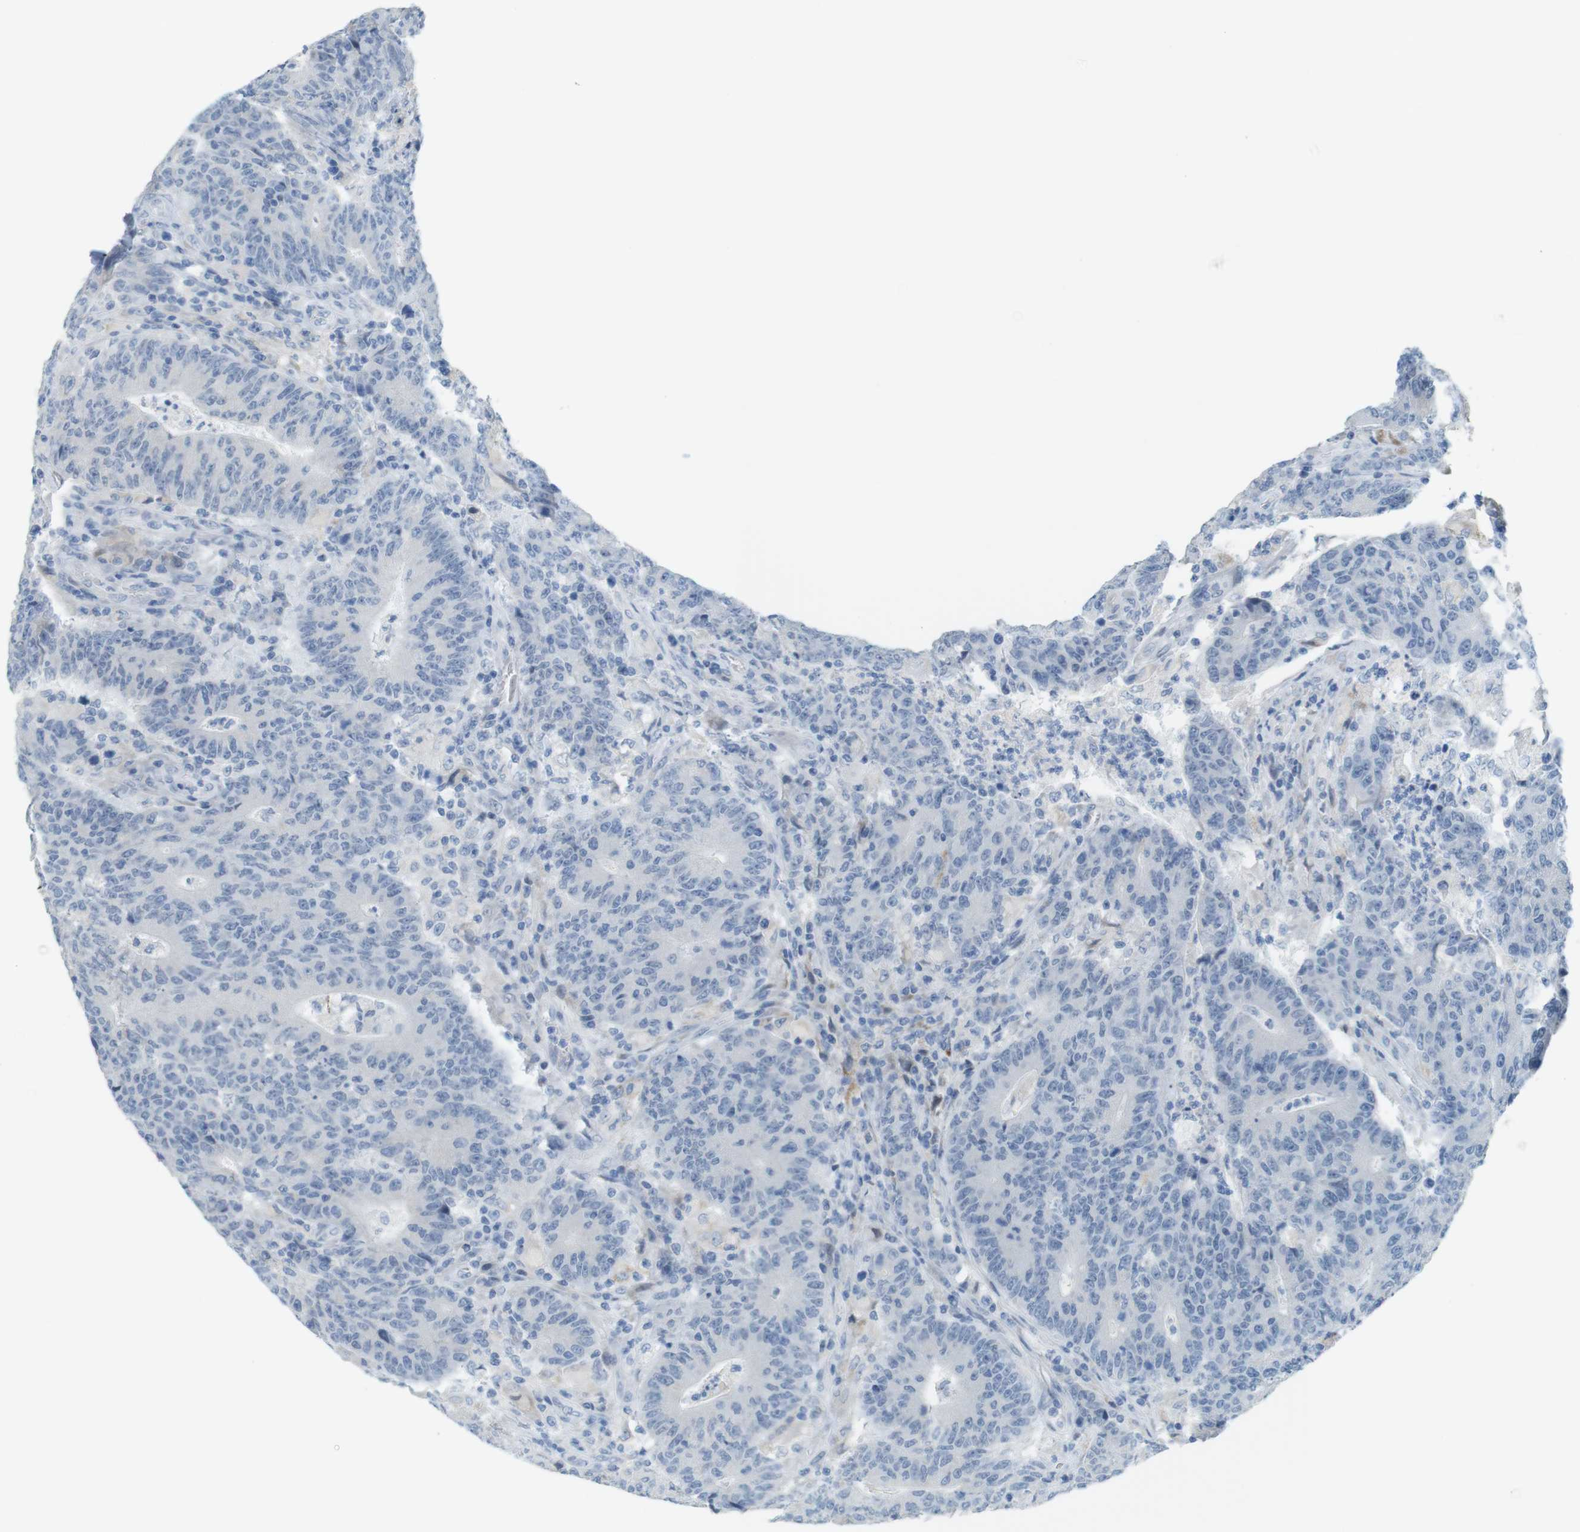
{"staining": {"intensity": "negative", "quantity": "none", "location": "none"}, "tissue": "colorectal cancer", "cell_type": "Tumor cells", "image_type": "cancer", "snomed": [{"axis": "morphology", "description": "Normal tissue, NOS"}, {"axis": "morphology", "description": "Adenocarcinoma, NOS"}, {"axis": "topography", "description": "Colon"}], "caption": "Protein analysis of colorectal cancer (adenocarcinoma) displays no significant positivity in tumor cells.", "gene": "YIPF1", "patient": {"sex": "female", "age": 75}}